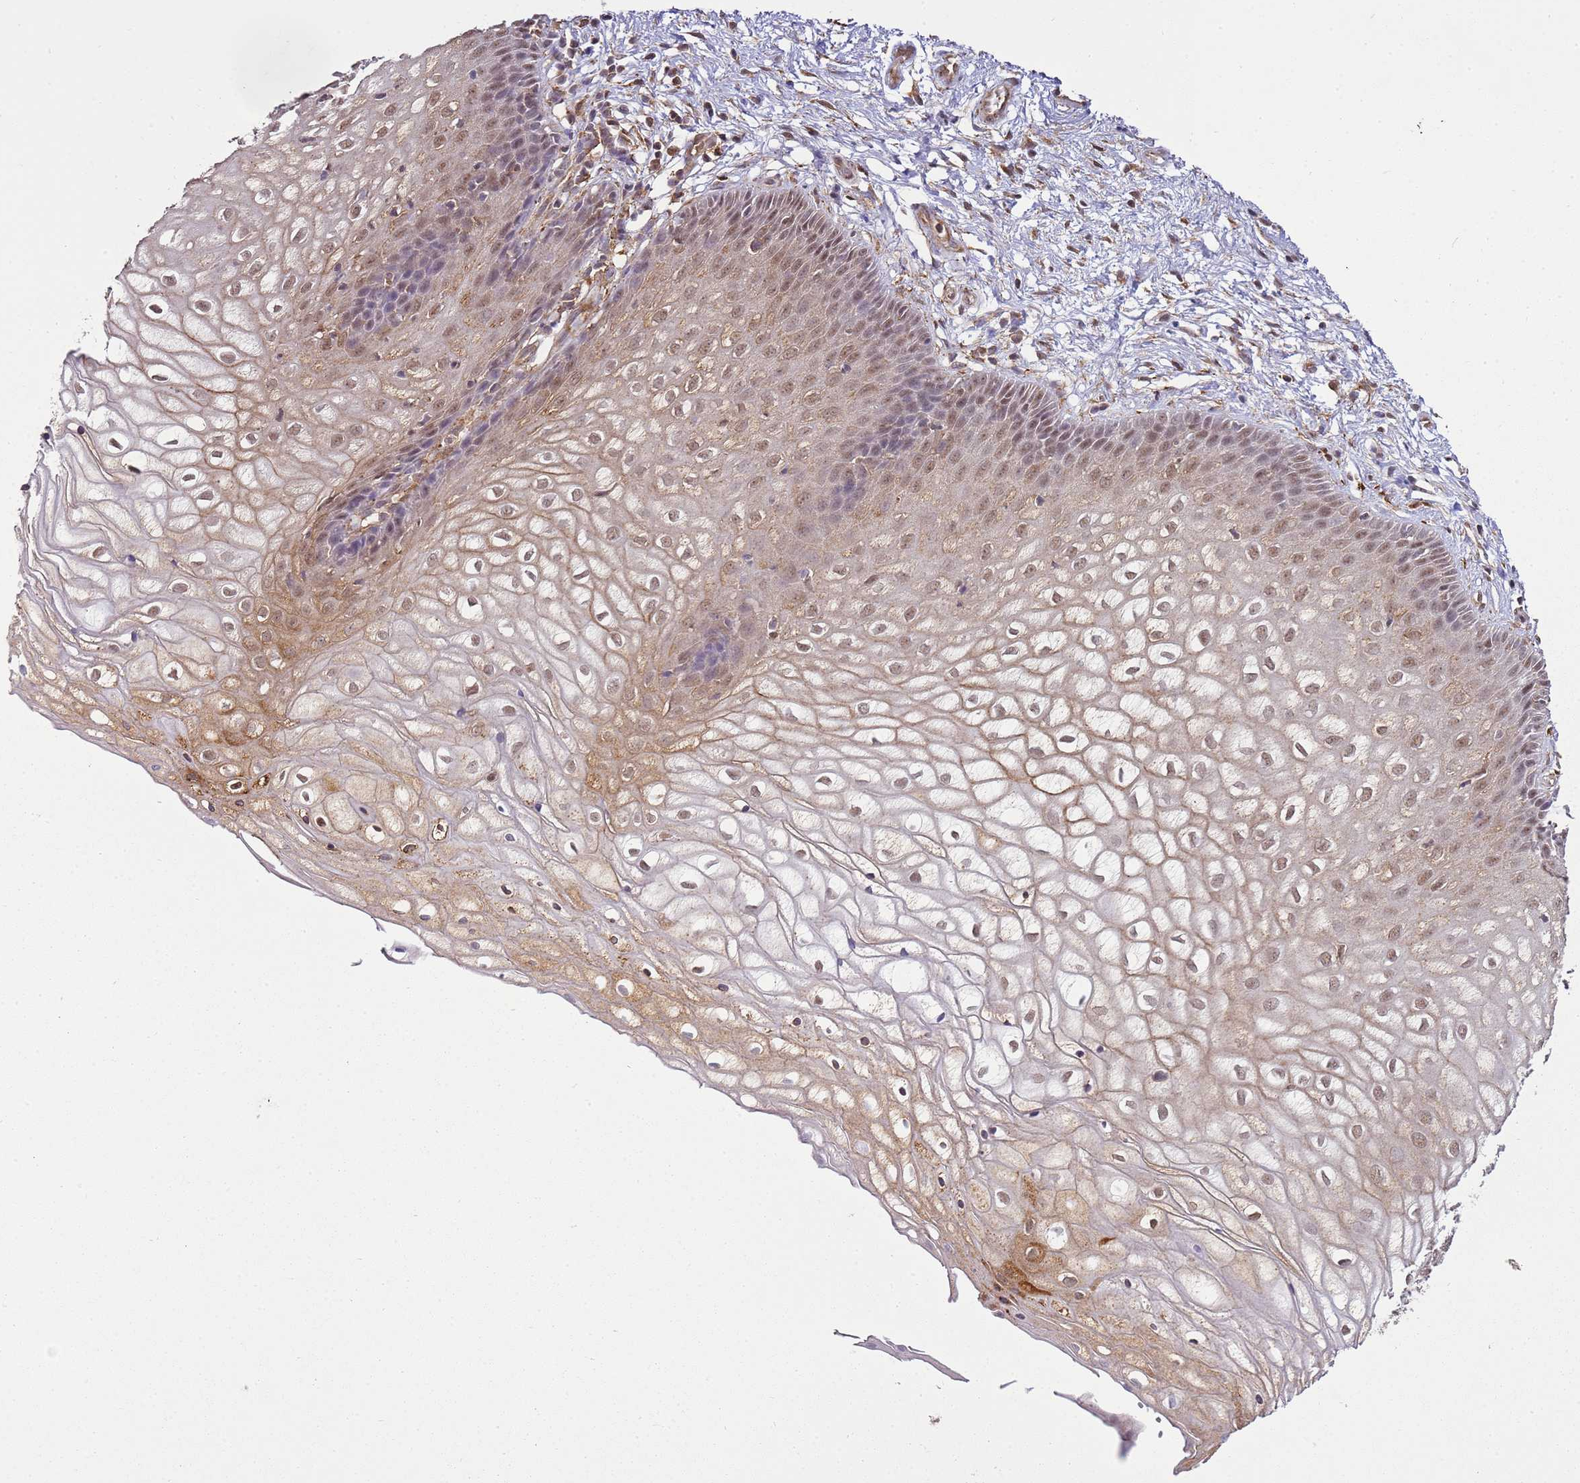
{"staining": {"intensity": "weak", "quantity": "25%-75%", "location": "cytoplasmic/membranous,nuclear"}, "tissue": "vagina", "cell_type": "Squamous epithelial cells", "image_type": "normal", "snomed": [{"axis": "morphology", "description": "Normal tissue, NOS"}, {"axis": "topography", "description": "Vagina"}], "caption": "Vagina stained with DAB immunohistochemistry (IHC) reveals low levels of weak cytoplasmic/membranous,nuclear expression in approximately 25%-75% of squamous epithelial cells. (brown staining indicates protein expression, while blue staining denotes nuclei).", "gene": "GABRE", "patient": {"sex": "female", "age": 34}}